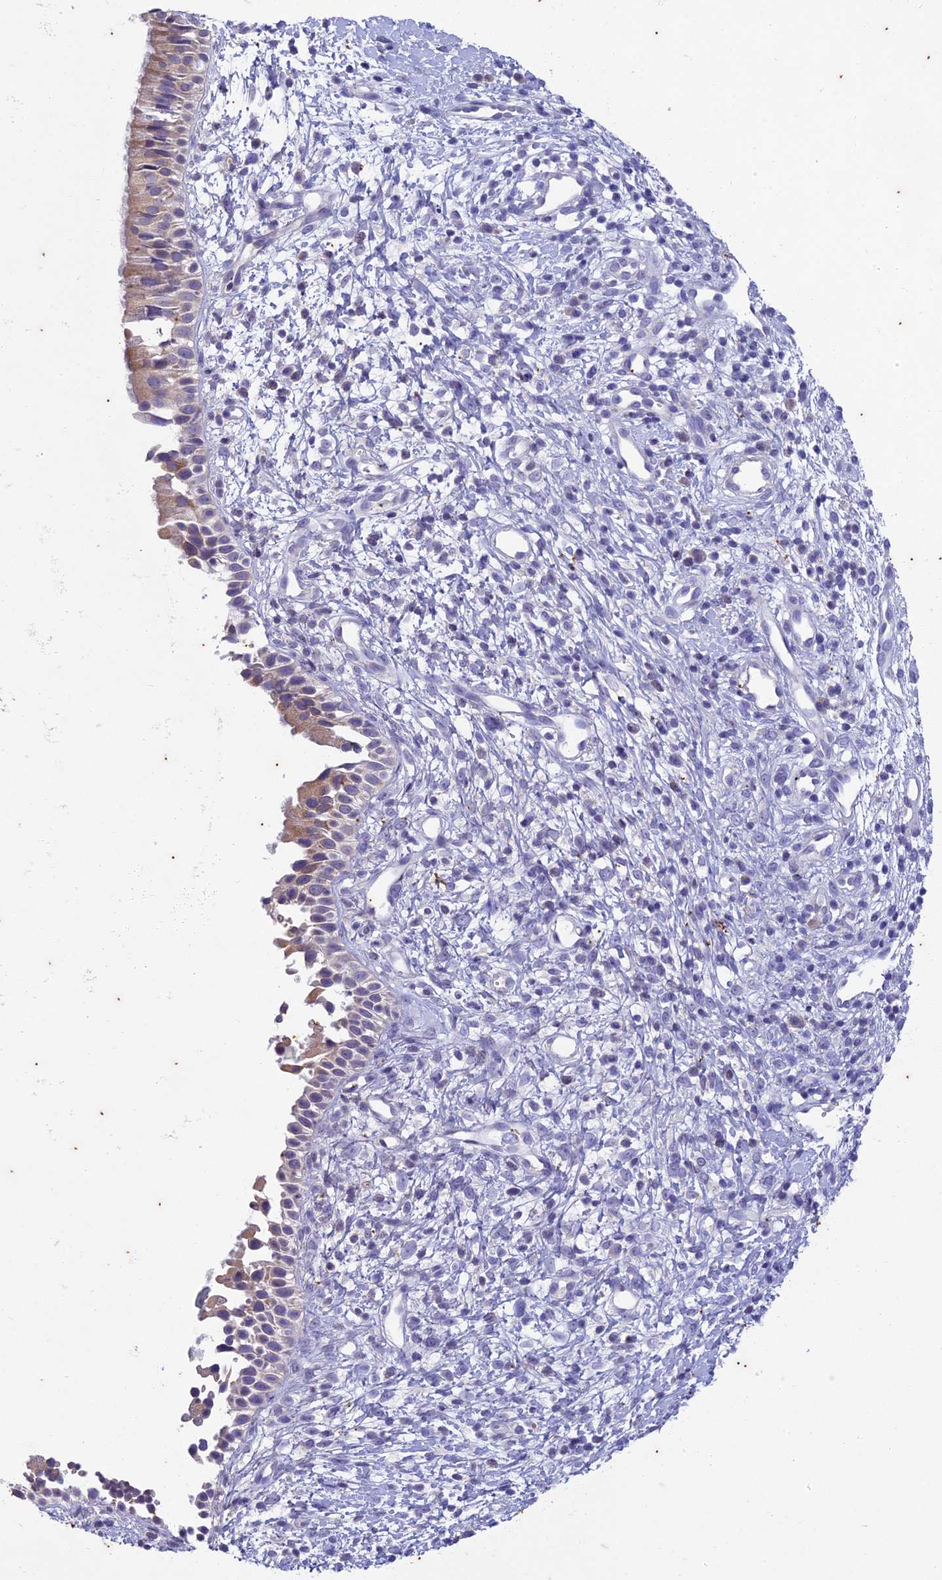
{"staining": {"intensity": "weak", "quantity": ">75%", "location": "cytoplasmic/membranous"}, "tissue": "nasopharynx", "cell_type": "Respiratory epithelial cells", "image_type": "normal", "snomed": [{"axis": "morphology", "description": "Normal tissue, NOS"}, {"axis": "topography", "description": "Nasopharynx"}], "caption": "Respiratory epithelial cells exhibit low levels of weak cytoplasmic/membranous staining in about >75% of cells in unremarkable nasopharynx.", "gene": "TMEM40", "patient": {"sex": "male", "age": 22}}